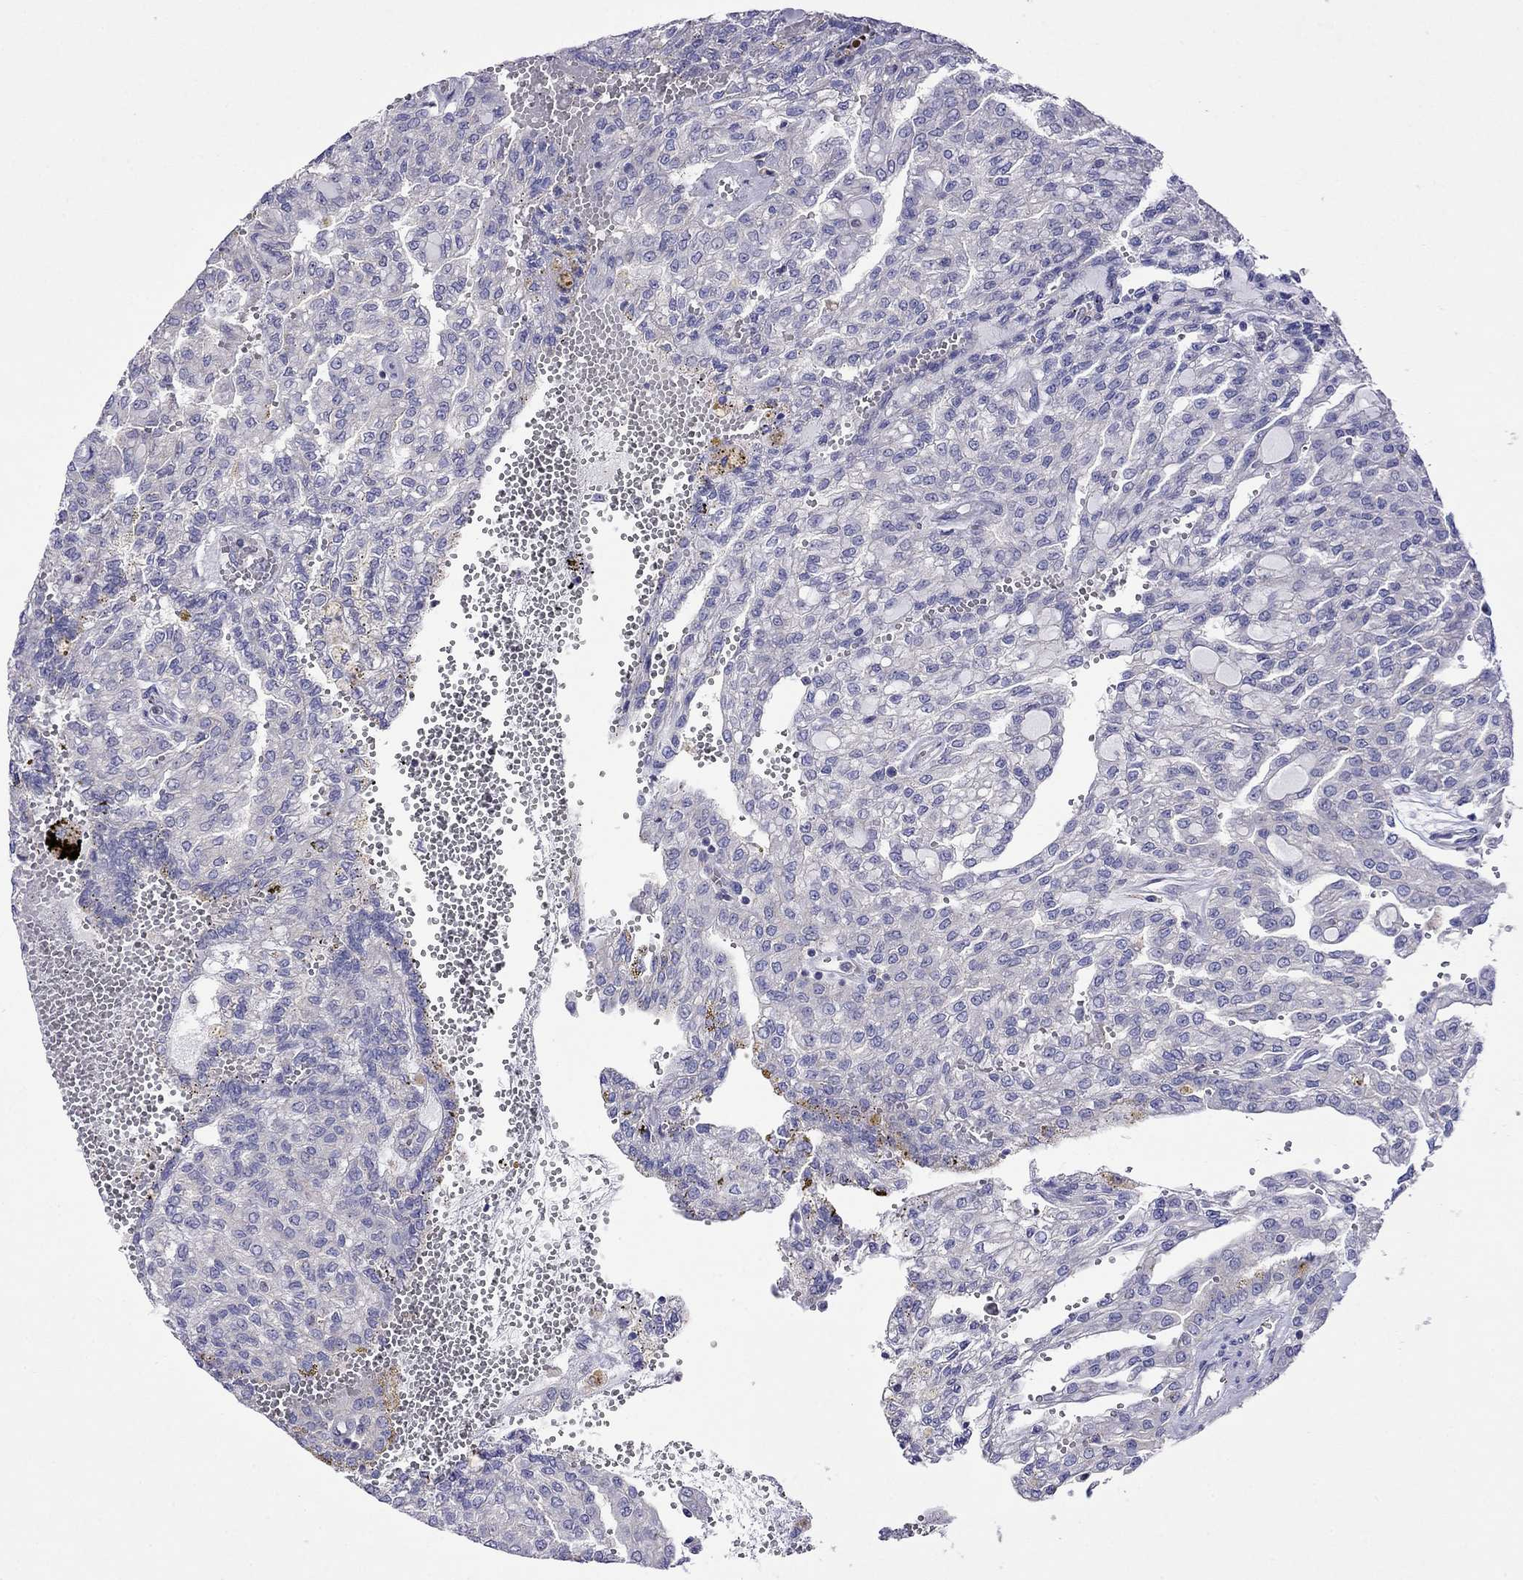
{"staining": {"intensity": "negative", "quantity": "none", "location": "none"}, "tissue": "renal cancer", "cell_type": "Tumor cells", "image_type": "cancer", "snomed": [{"axis": "morphology", "description": "Adenocarcinoma, NOS"}, {"axis": "topography", "description": "Kidney"}], "caption": "This is an immunohistochemistry image of human renal cancer (adenocarcinoma). There is no positivity in tumor cells.", "gene": "MPZ", "patient": {"sex": "male", "age": 63}}